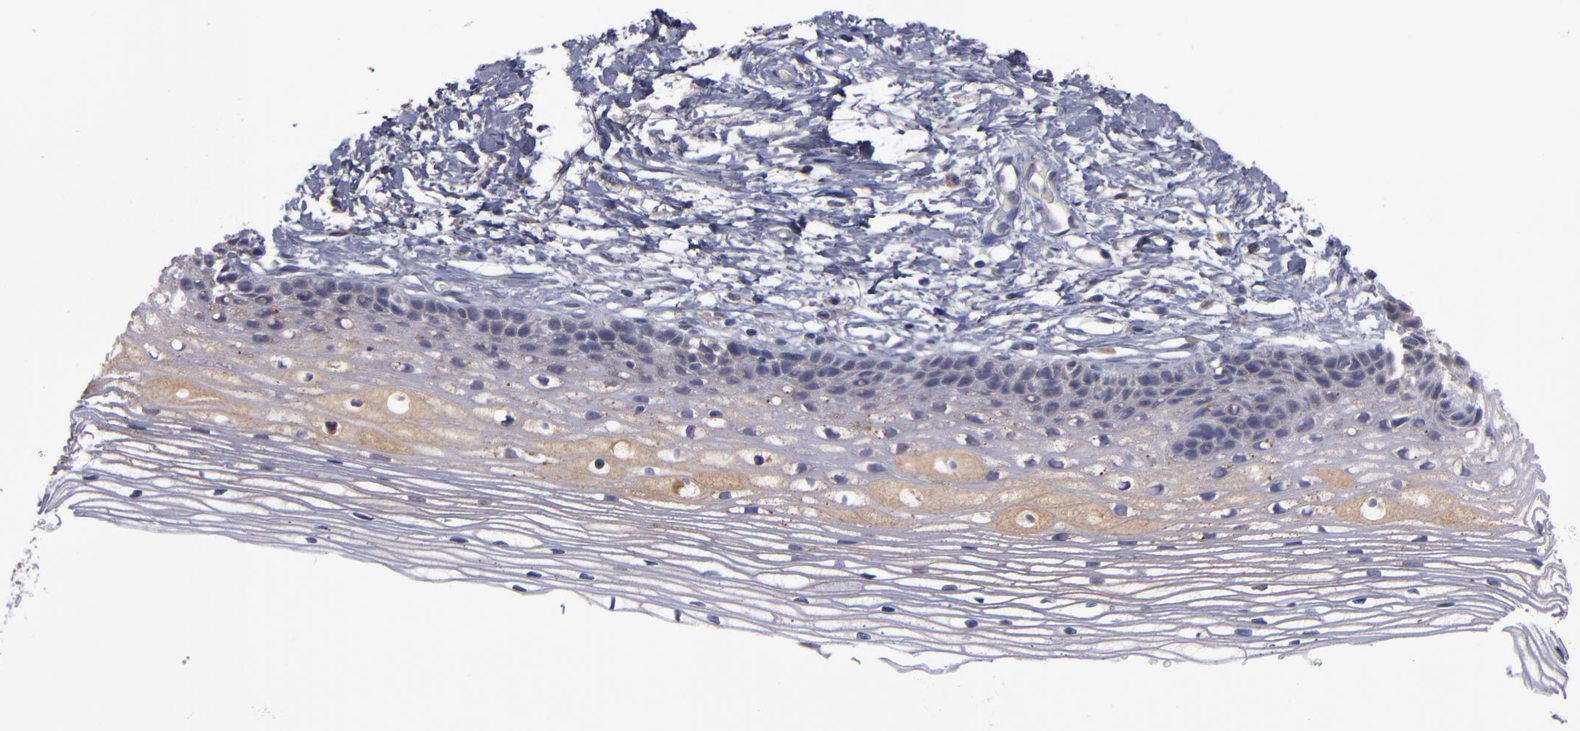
{"staining": {"intensity": "weak", "quantity": ">75%", "location": "cytoplasmic/membranous"}, "tissue": "cervix", "cell_type": "Glandular cells", "image_type": "normal", "snomed": [{"axis": "morphology", "description": "Normal tissue, NOS"}, {"axis": "topography", "description": "Cervix"}], "caption": "IHC photomicrograph of benign cervix: human cervix stained using immunohistochemistry (IHC) displays low levels of weak protein expression localized specifically in the cytoplasmic/membranous of glandular cells, appearing as a cytoplasmic/membranous brown color.", "gene": "MMP11", "patient": {"sex": "female", "age": 77}}